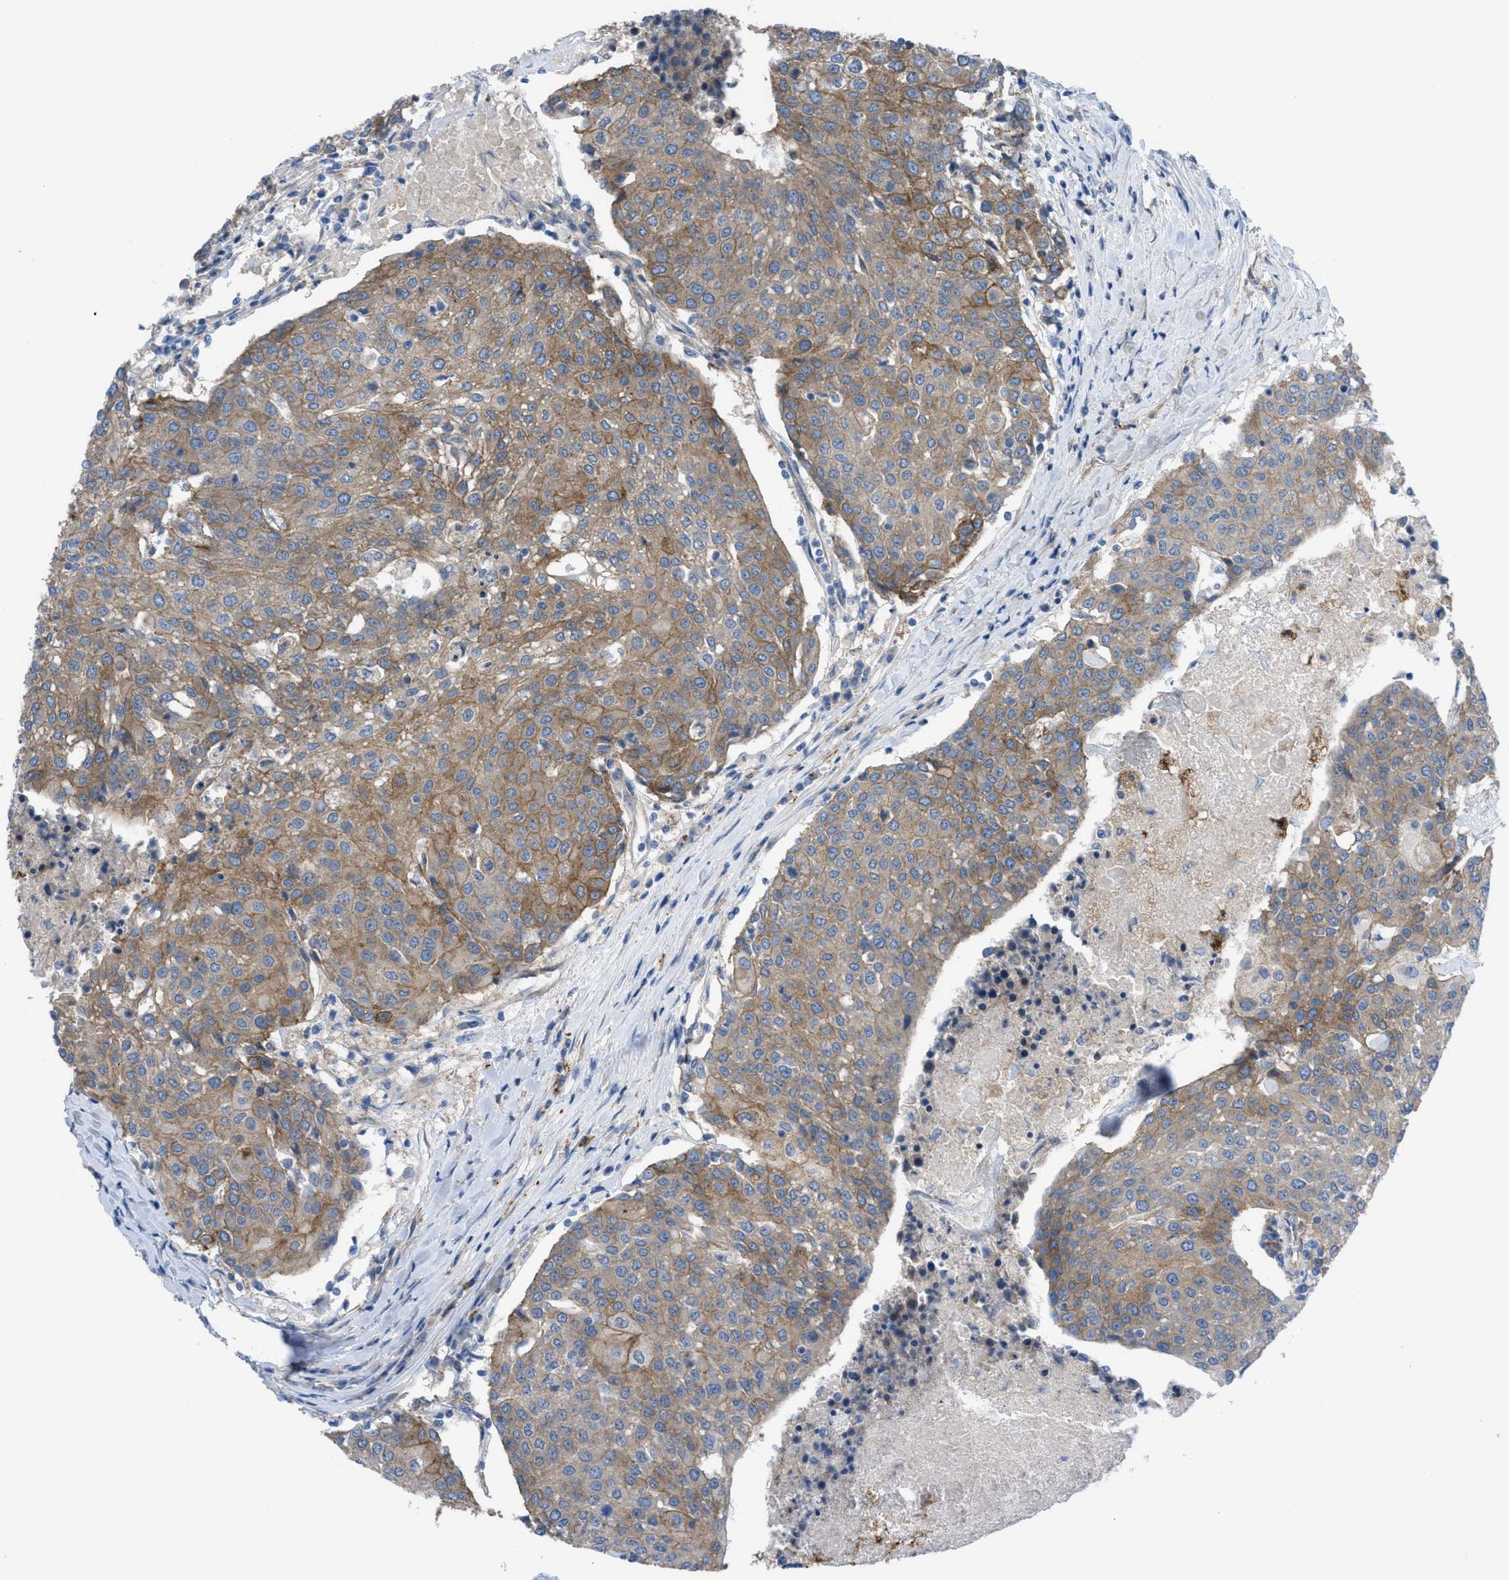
{"staining": {"intensity": "moderate", "quantity": ">75%", "location": "cytoplasmic/membranous"}, "tissue": "urothelial cancer", "cell_type": "Tumor cells", "image_type": "cancer", "snomed": [{"axis": "morphology", "description": "Urothelial carcinoma, High grade"}, {"axis": "topography", "description": "Urinary bladder"}], "caption": "An image showing moderate cytoplasmic/membranous staining in approximately >75% of tumor cells in high-grade urothelial carcinoma, as visualized by brown immunohistochemical staining.", "gene": "EGFR", "patient": {"sex": "female", "age": 85}}